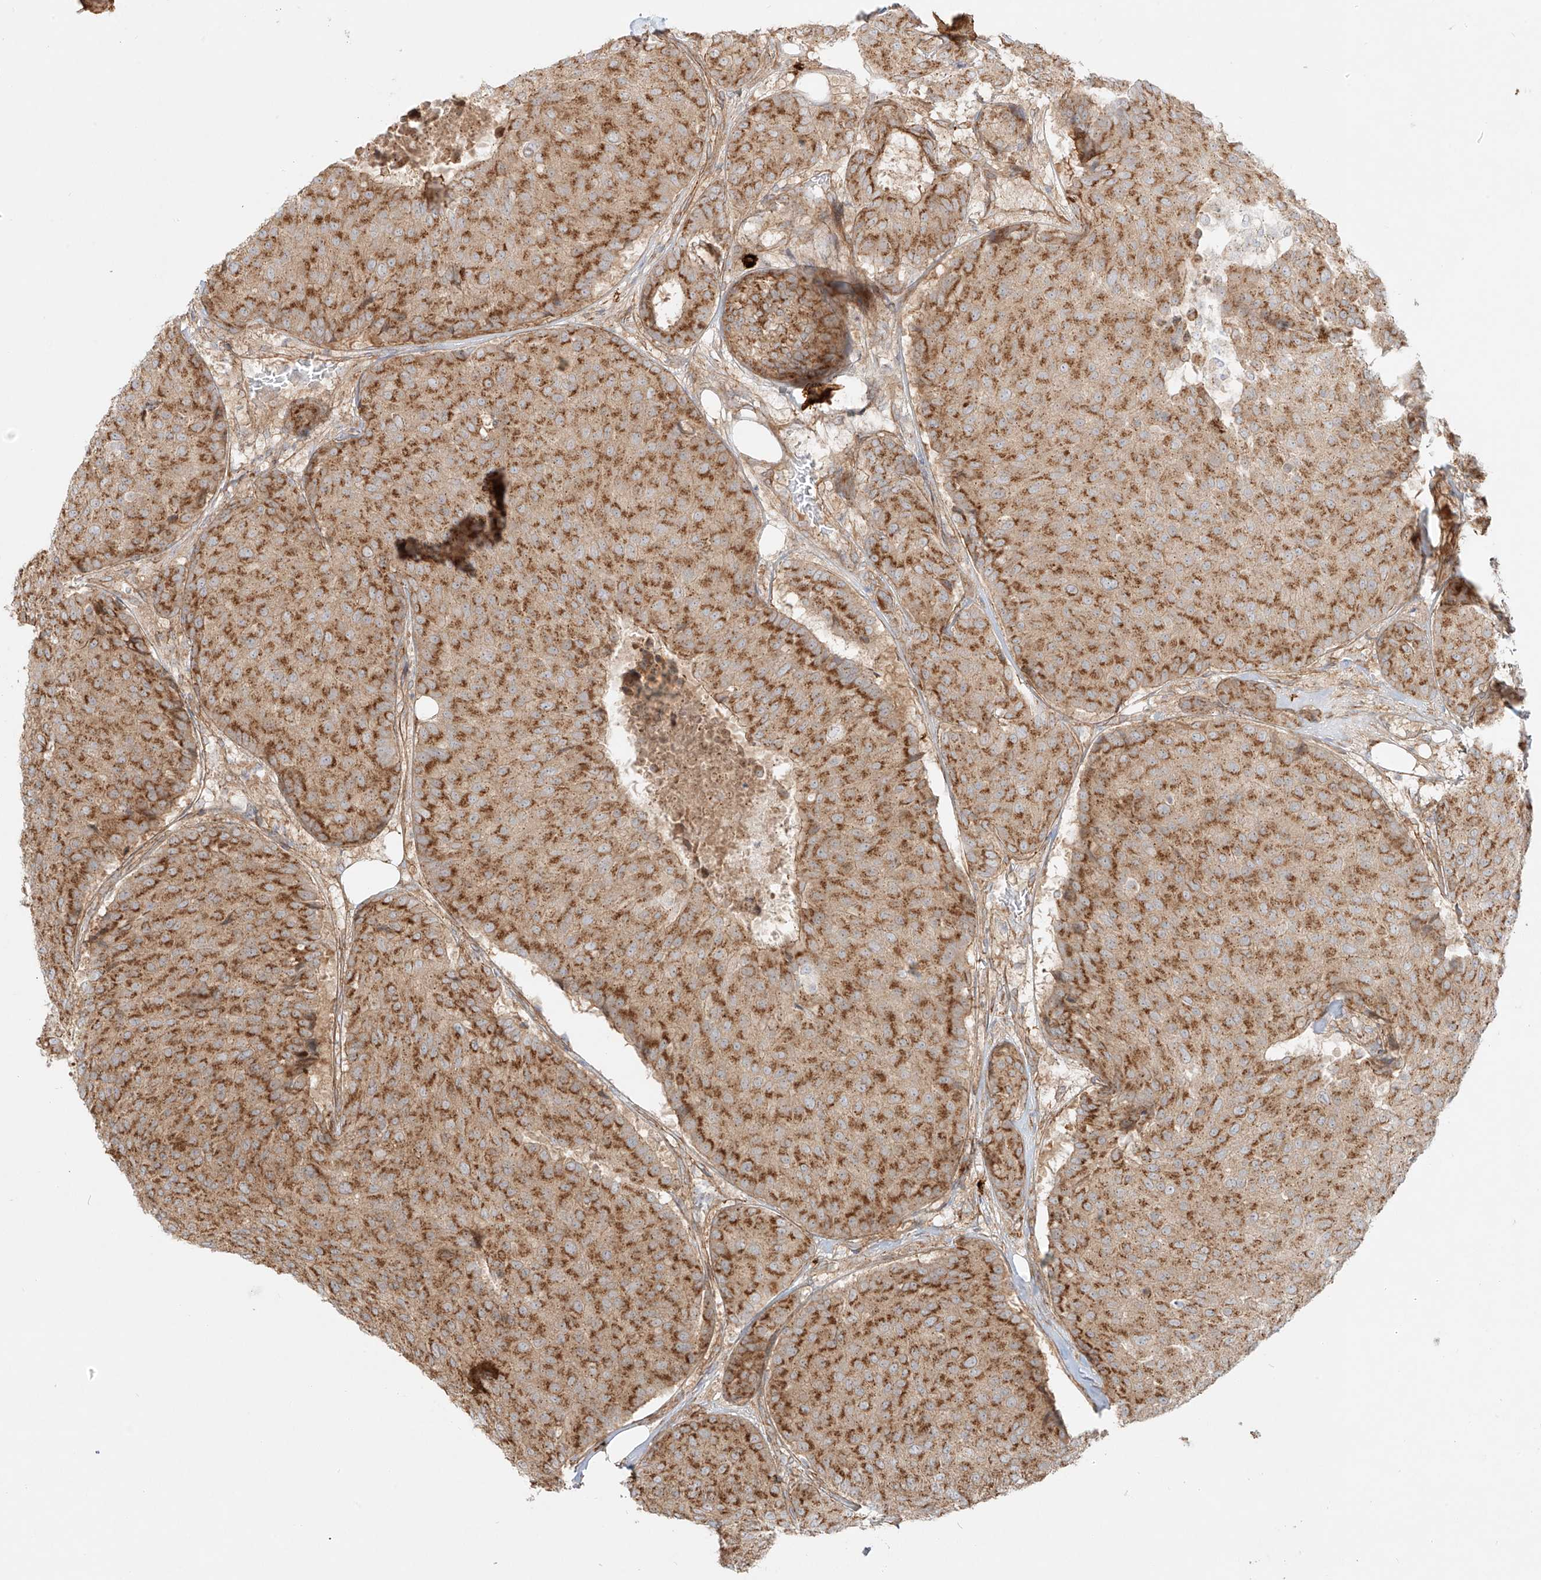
{"staining": {"intensity": "moderate", "quantity": ">75%", "location": "cytoplasmic/membranous"}, "tissue": "breast cancer", "cell_type": "Tumor cells", "image_type": "cancer", "snomed": [{"axis": "morphology", "description": "Duct carcinoma"}, {"axis": "topography", "description": "Breast"}], "caption": "A micrograph of breast cancer stained for a protein shows moderate cytoplasmic/membranous brown staining in tumor cells.", "gene": "ZNF287", "patient": {"sex": "female", "age": 75}}